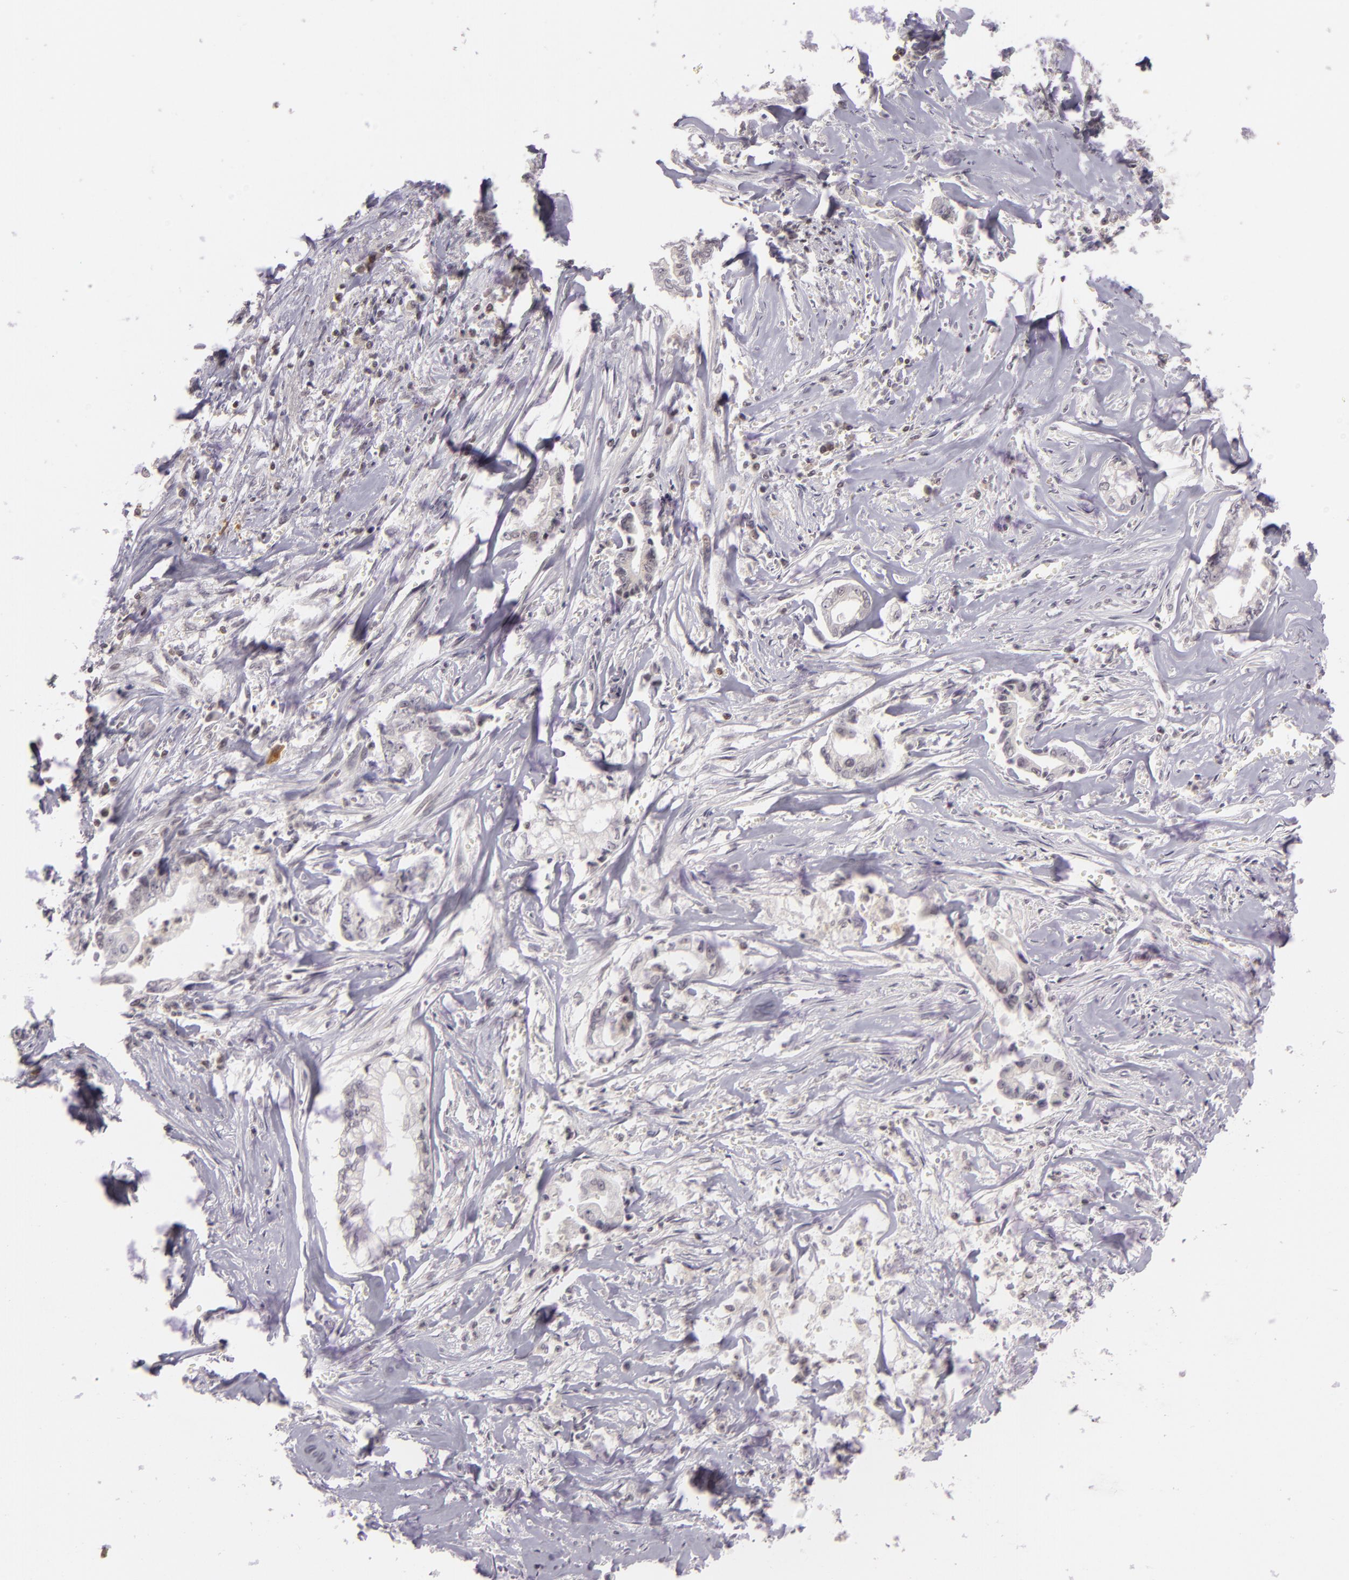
{"staining": {"intensity": "weak", "quantity": "<25%", "location": "cytoplasmic/membranous,nuclear"}, "tissue": "liver cancer", "cell_type": "Tumor cells", "image_type": "cancer", "snomed": [{"axis": "morphology", "description": "Cholangiocarcinoma"}, {"axis": "topography", "description": "Liver"}], "caption": "An image of liver cancer stained for a protein displays no brown staining in tumor cells. (DAB IHC with hematoxylin counter stain).", "gene": "ZFX", "patient": {"sex": "male", "age": 57}}